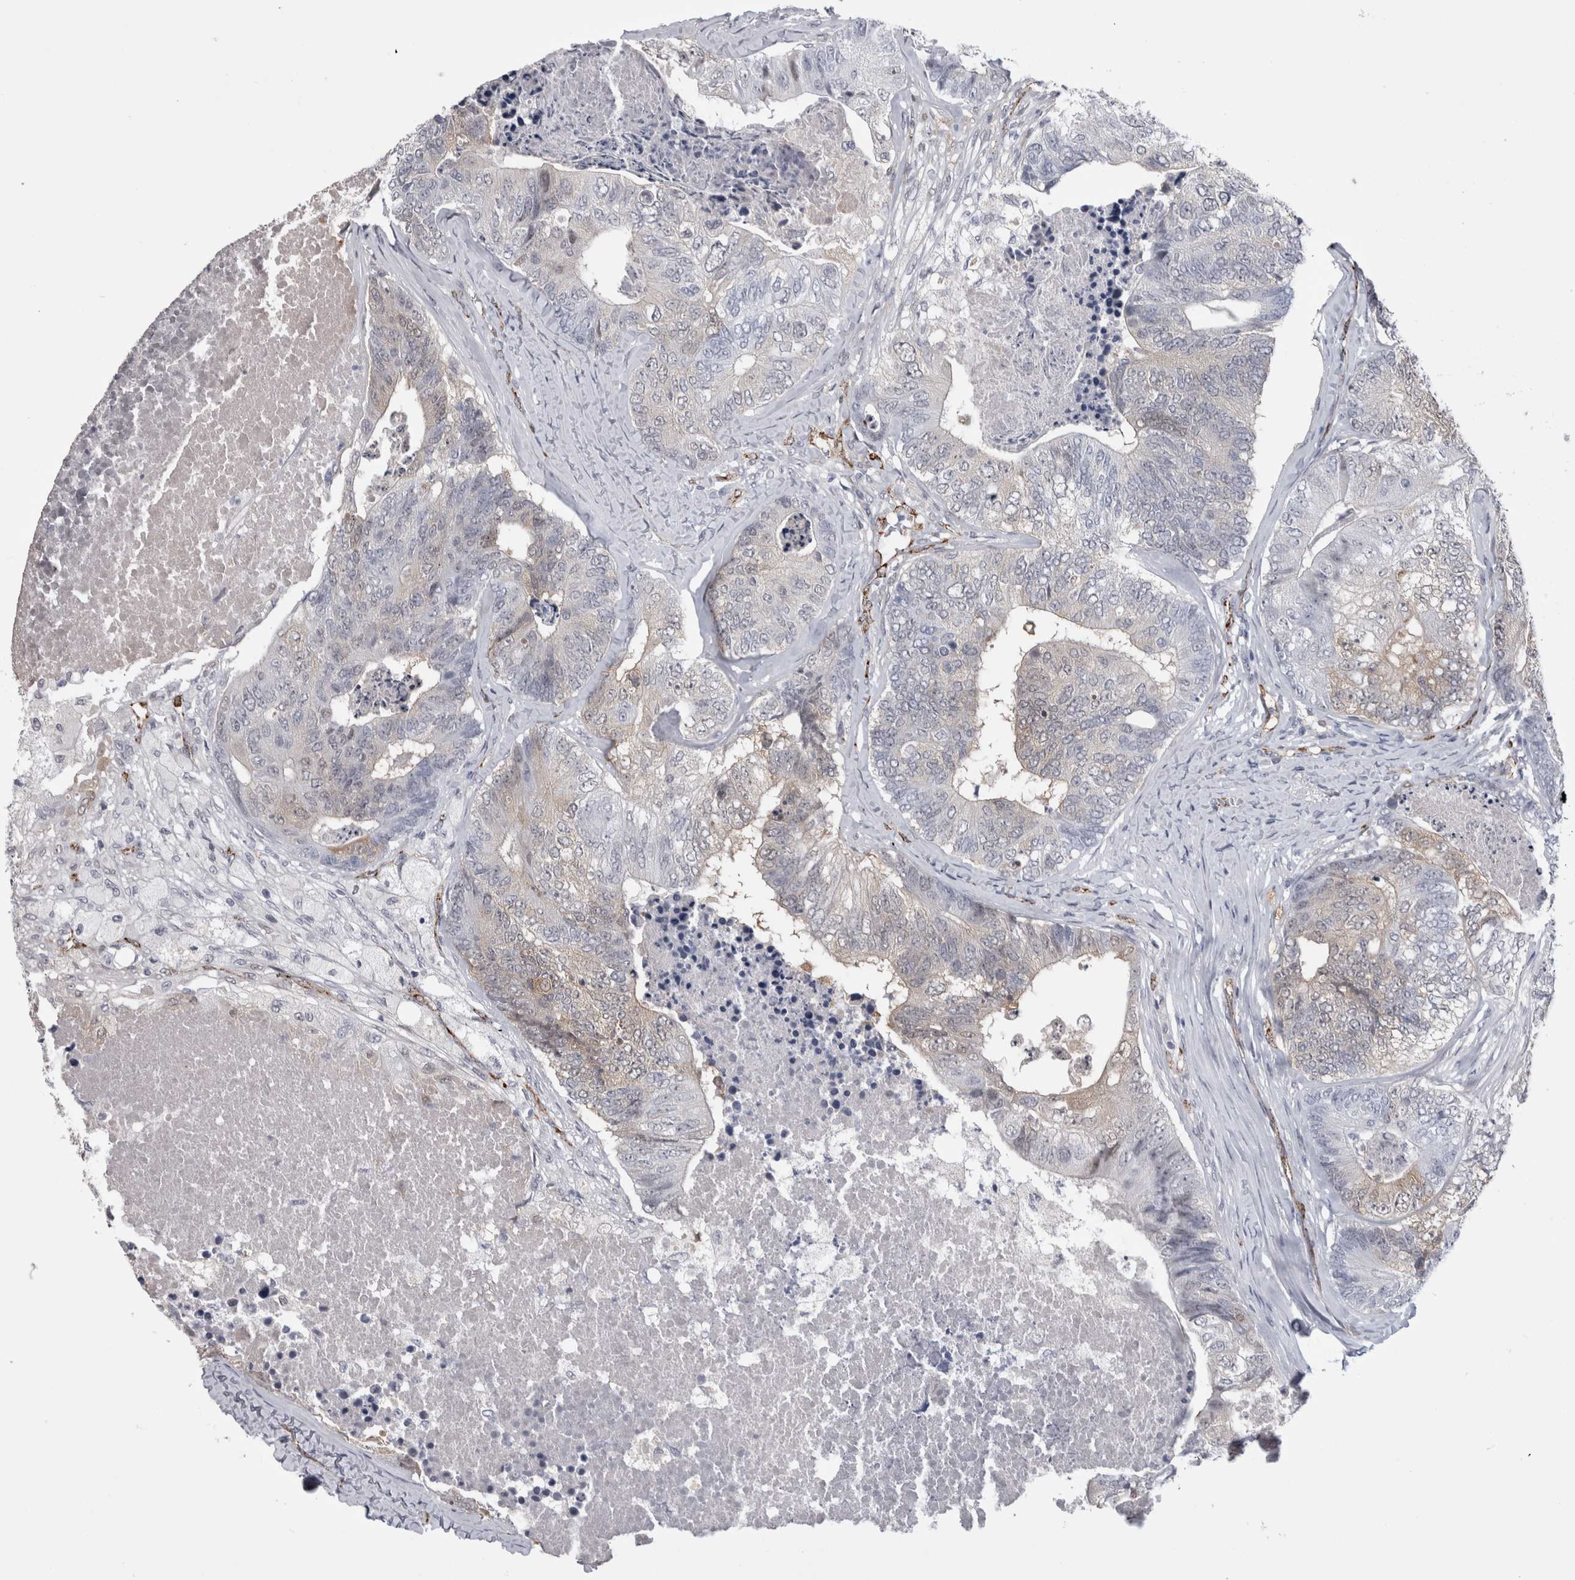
{"staining": {"intensity": "weak", "quantity": "25%-75%", "location": "cytoplasmic/membranous"}, "tissue": "colorectal cancer", "cell_type": "Tumor cells", "image_type": "cancer", "snomed": [{"axis": "morphology", "description": "Adenocarcinoma, NOS"}, {"axis": "topography", "description": "Colon"}], "caption": "There is low levels of weak cytoplasmic/membranous positivity in tumor cells of colorectal cancer (adenocarcinoma), as demonstrated by immunohistochemical staining (brown color).", "gene": "ACOT7", "patient": {"sex": "female", "age": 67}}